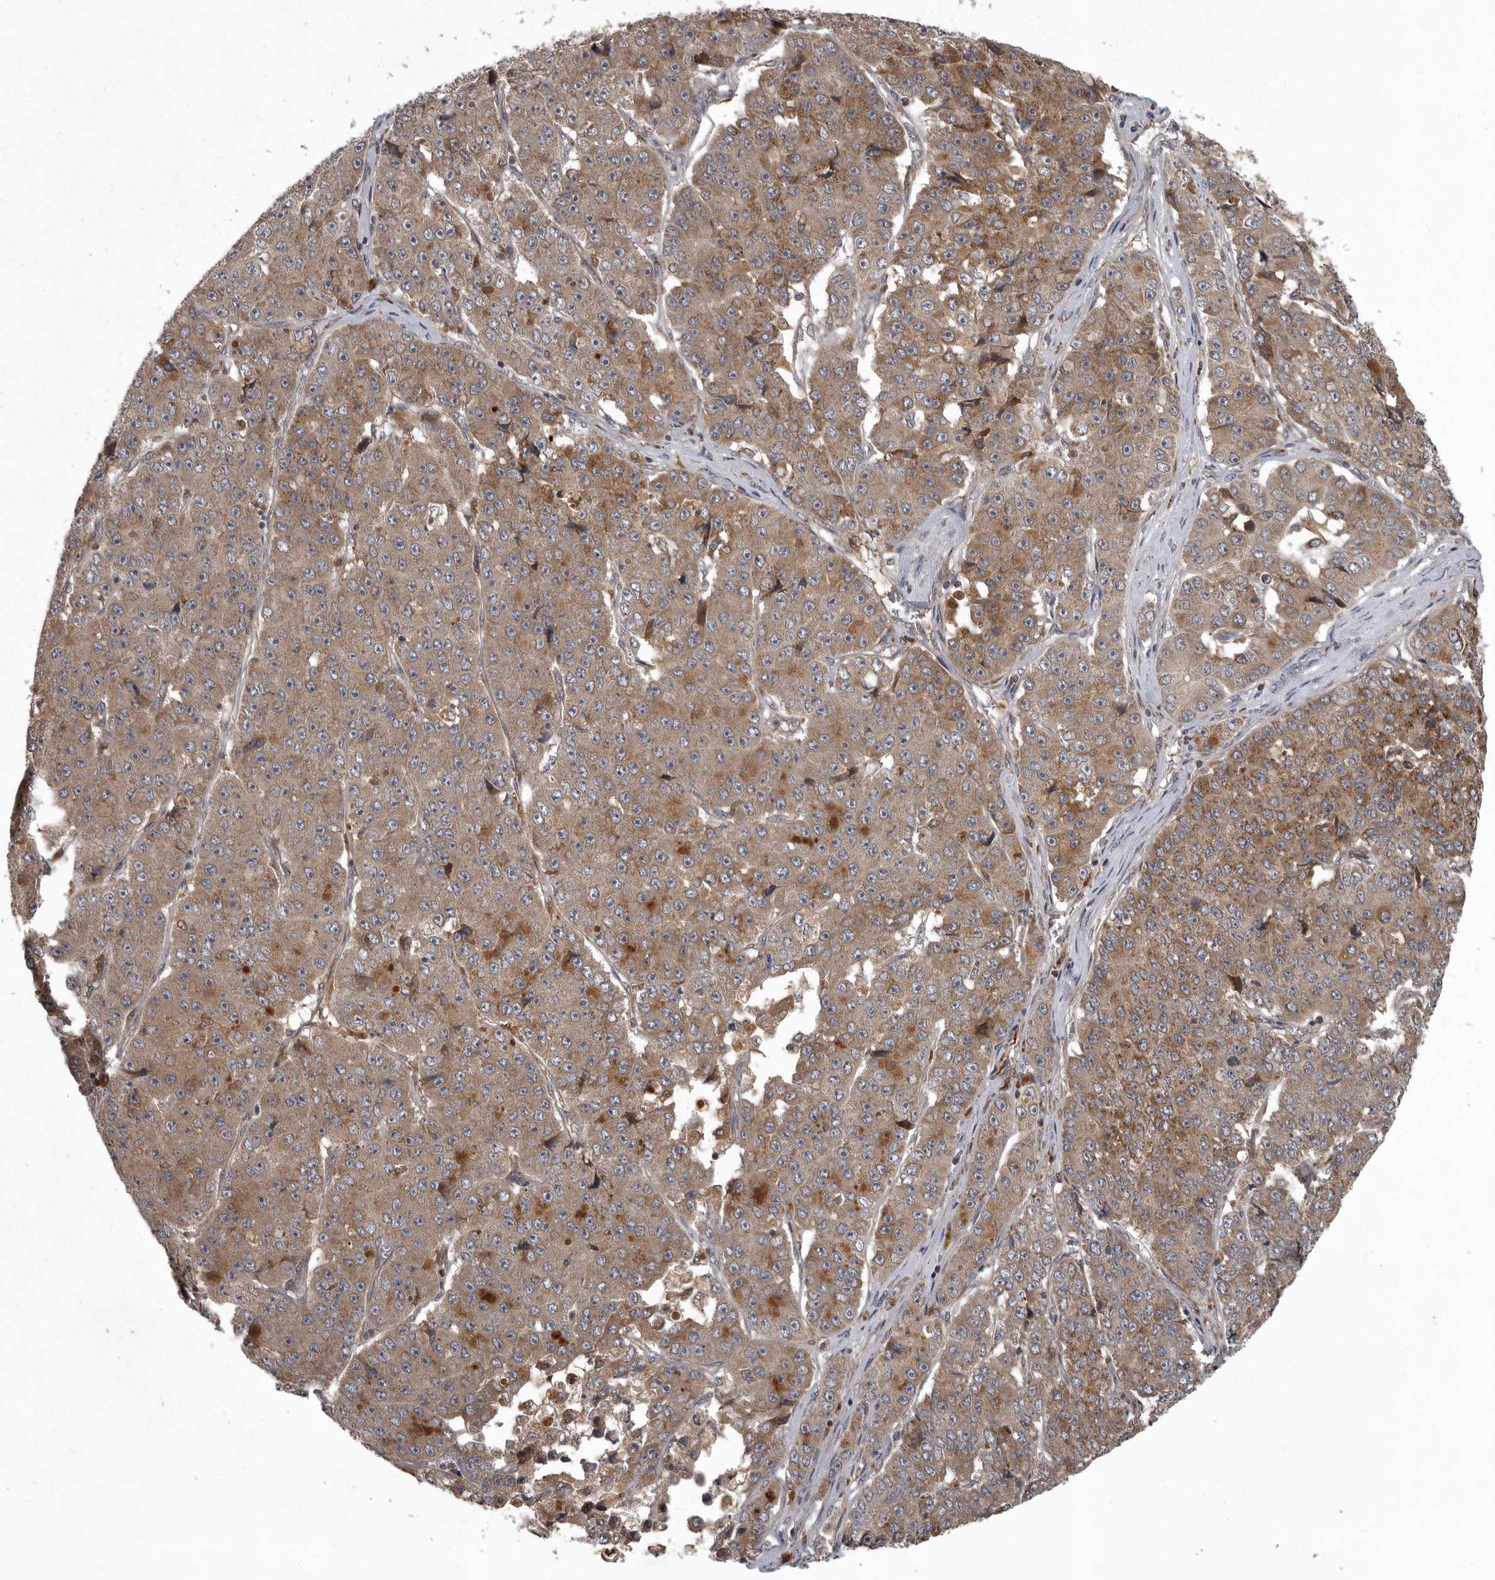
{"staining": {"intensity": "moderate", "quantity": ">75%", "location": "cytoplasmic/membranous"}, "tissue": "pancreatic cancer", "cell_type": "Tumor cells", "image_type": "cancer", "snomed": [{"axis": "morphology", "description": "Adenocarcinoma, NOS"}, {"axis": "topography", "description": "Pancreas"}], "caption": "Human pancreatic adenocarcinoma stained for a protein (brown) reveals moderate cytoplasmic/membranous positive staining in about >75% of tumor cells.", "gene": "GPR31", "patient": {"sex": "male", "age": 50}}